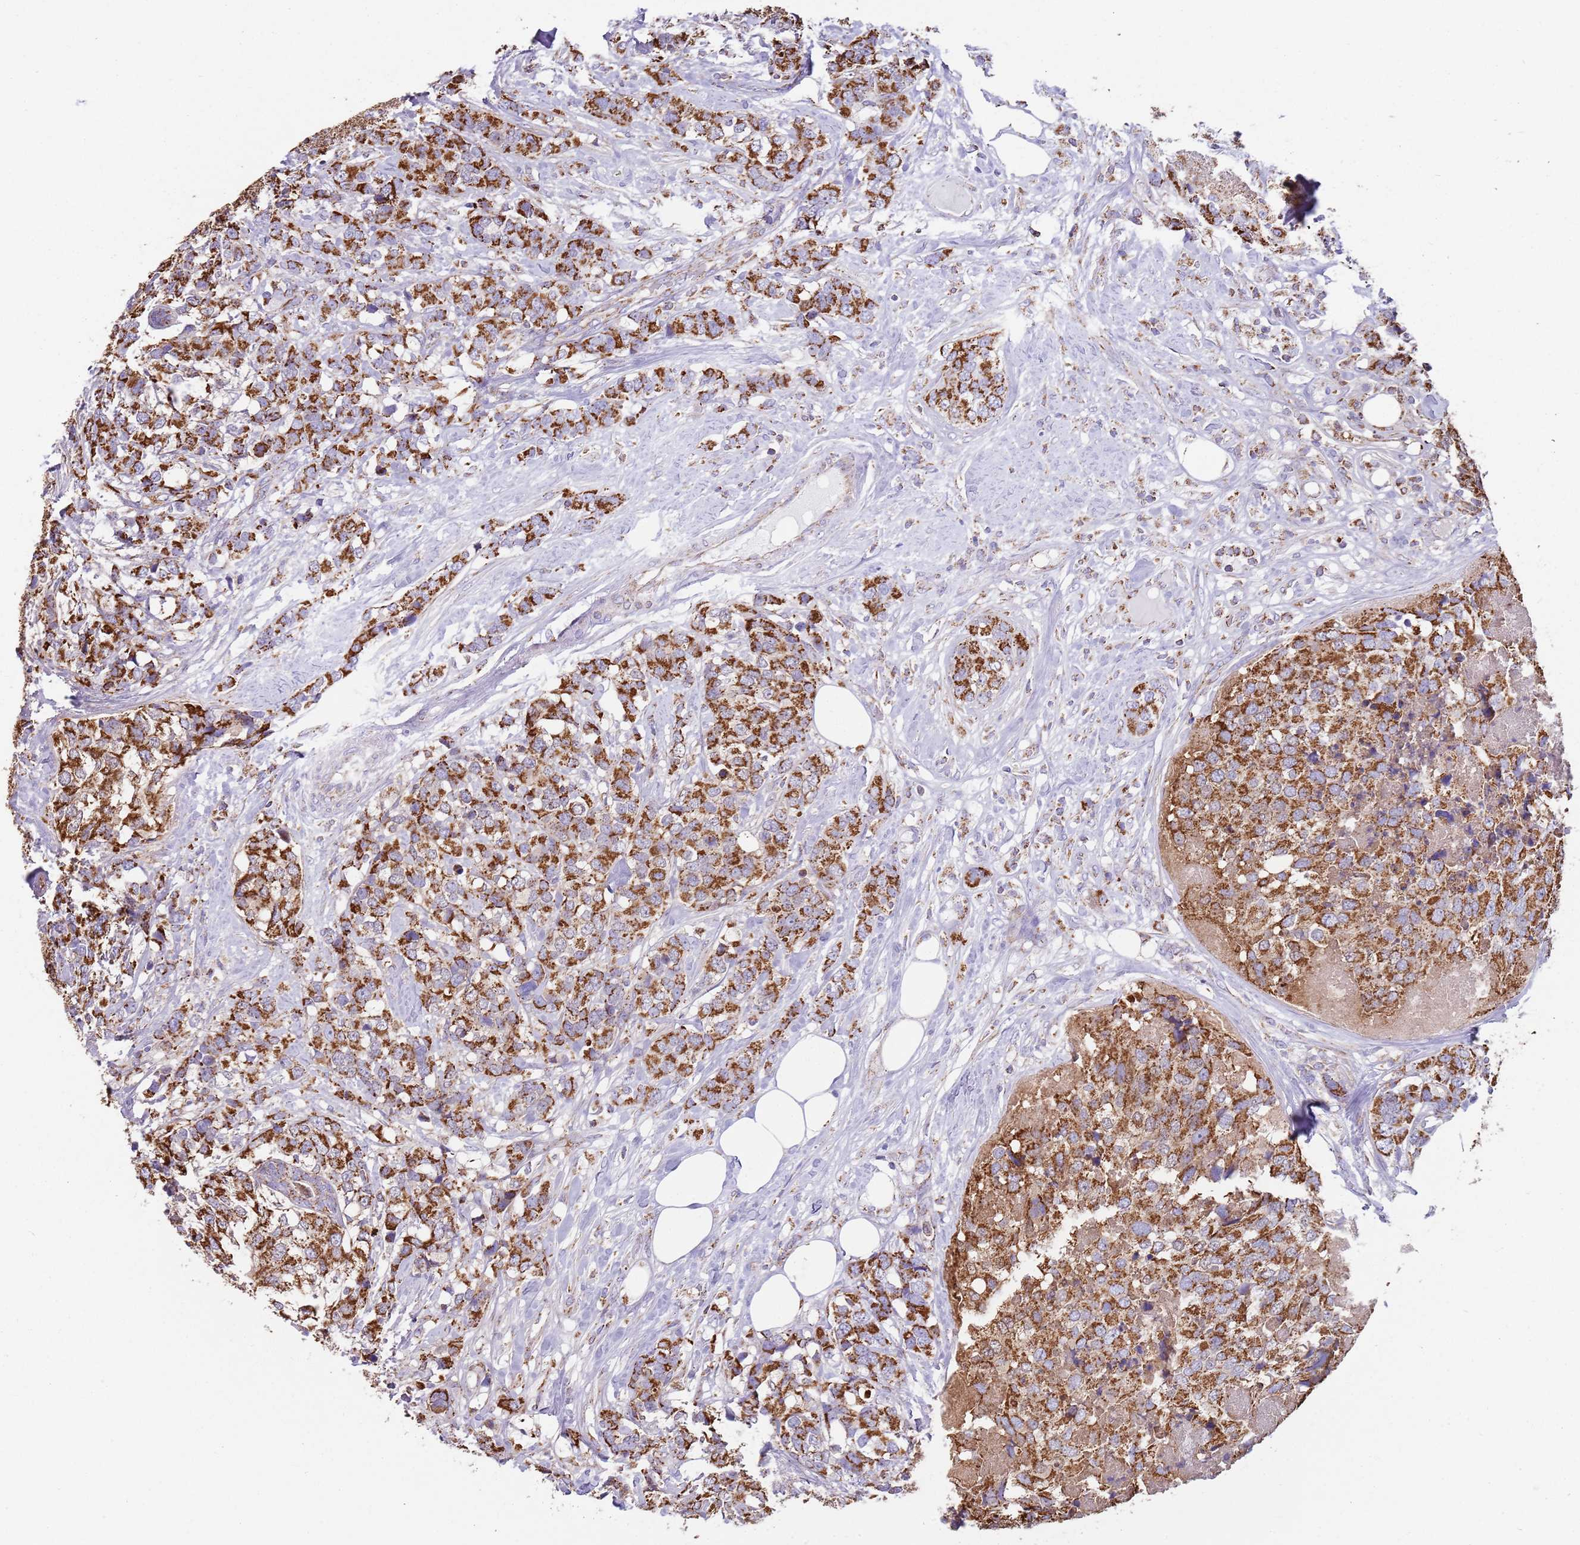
{"staining": {"intensity": "strong", "quantity": ">75%", "location": "cytoplasmic/membranous"}, "tissue": "breast cancer", "cell_type": "Tumor cells", "image_type": "cancer", "snomed": [{"axis": "morphology", "description": "Lobular carcinoma"}, {"axis": "topography", "description": "Breast"}], "caption": "Human breast cancer stained with a brown dye demonstrates strong cytoplasmic/membranous positive expression in approximately >75% of tumor cells.", "gene": "TTLL1", "patient": {"sex": "female", "age": 59}}